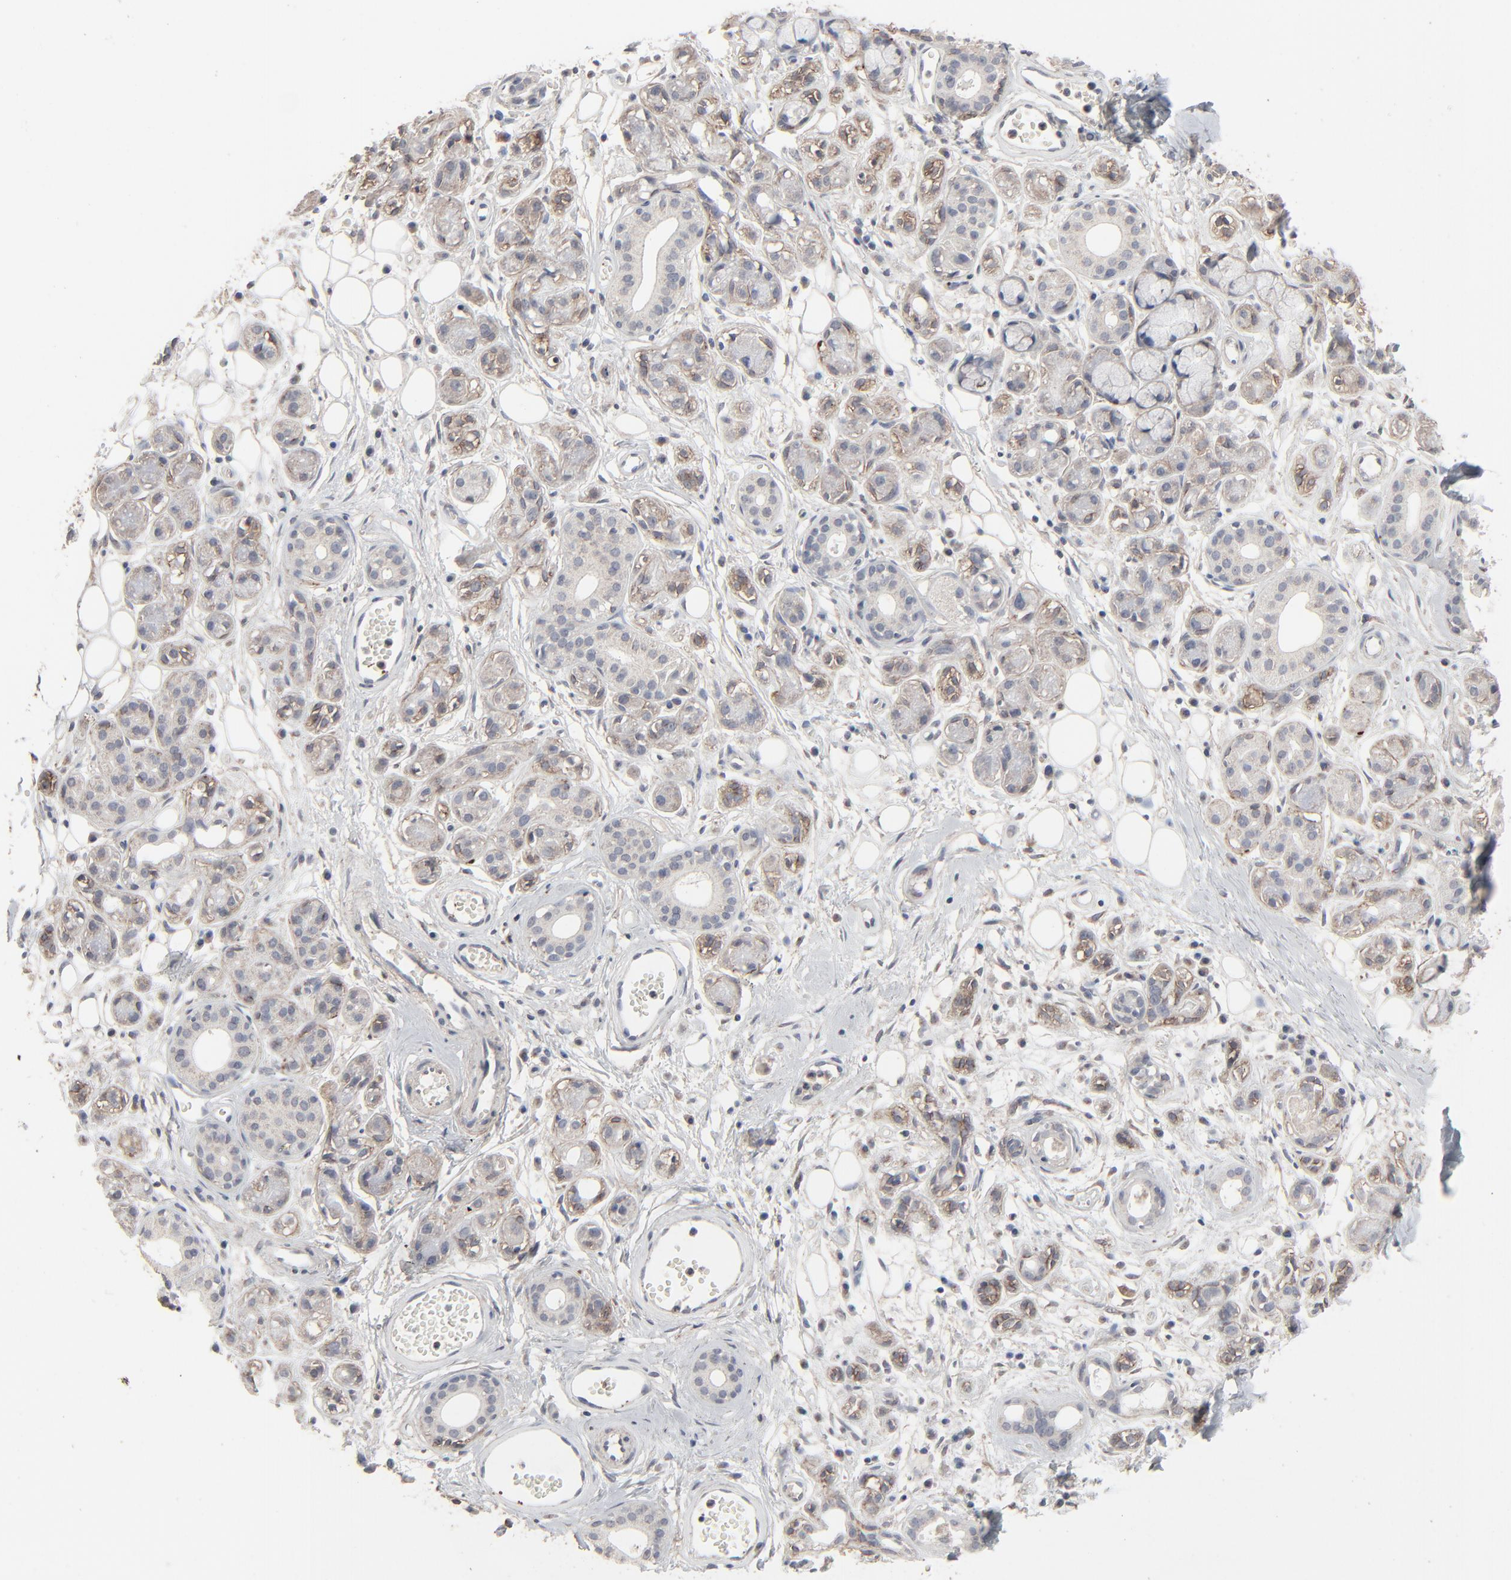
{"staining": {"intensity": "negative", "quantity": "none", "location": "none"}, "tissue": "salivary gland", "cell_type": "Glandular cells", "image_type": "normal", "snomed": [{"axis": "morphology", "description": "Normal tissue, NOS"}, {"axis": "topography", "description": "Salivary gland"}], "caption": "Unremarkable salivary gland was stained to show a protein in brown. There is no significant positivity in glandular cells. (Immunohistochemistry, brightfield microscopy, high magnification).", "gene": "JAM3", "patient": {"sex": "male", "age": 54}}